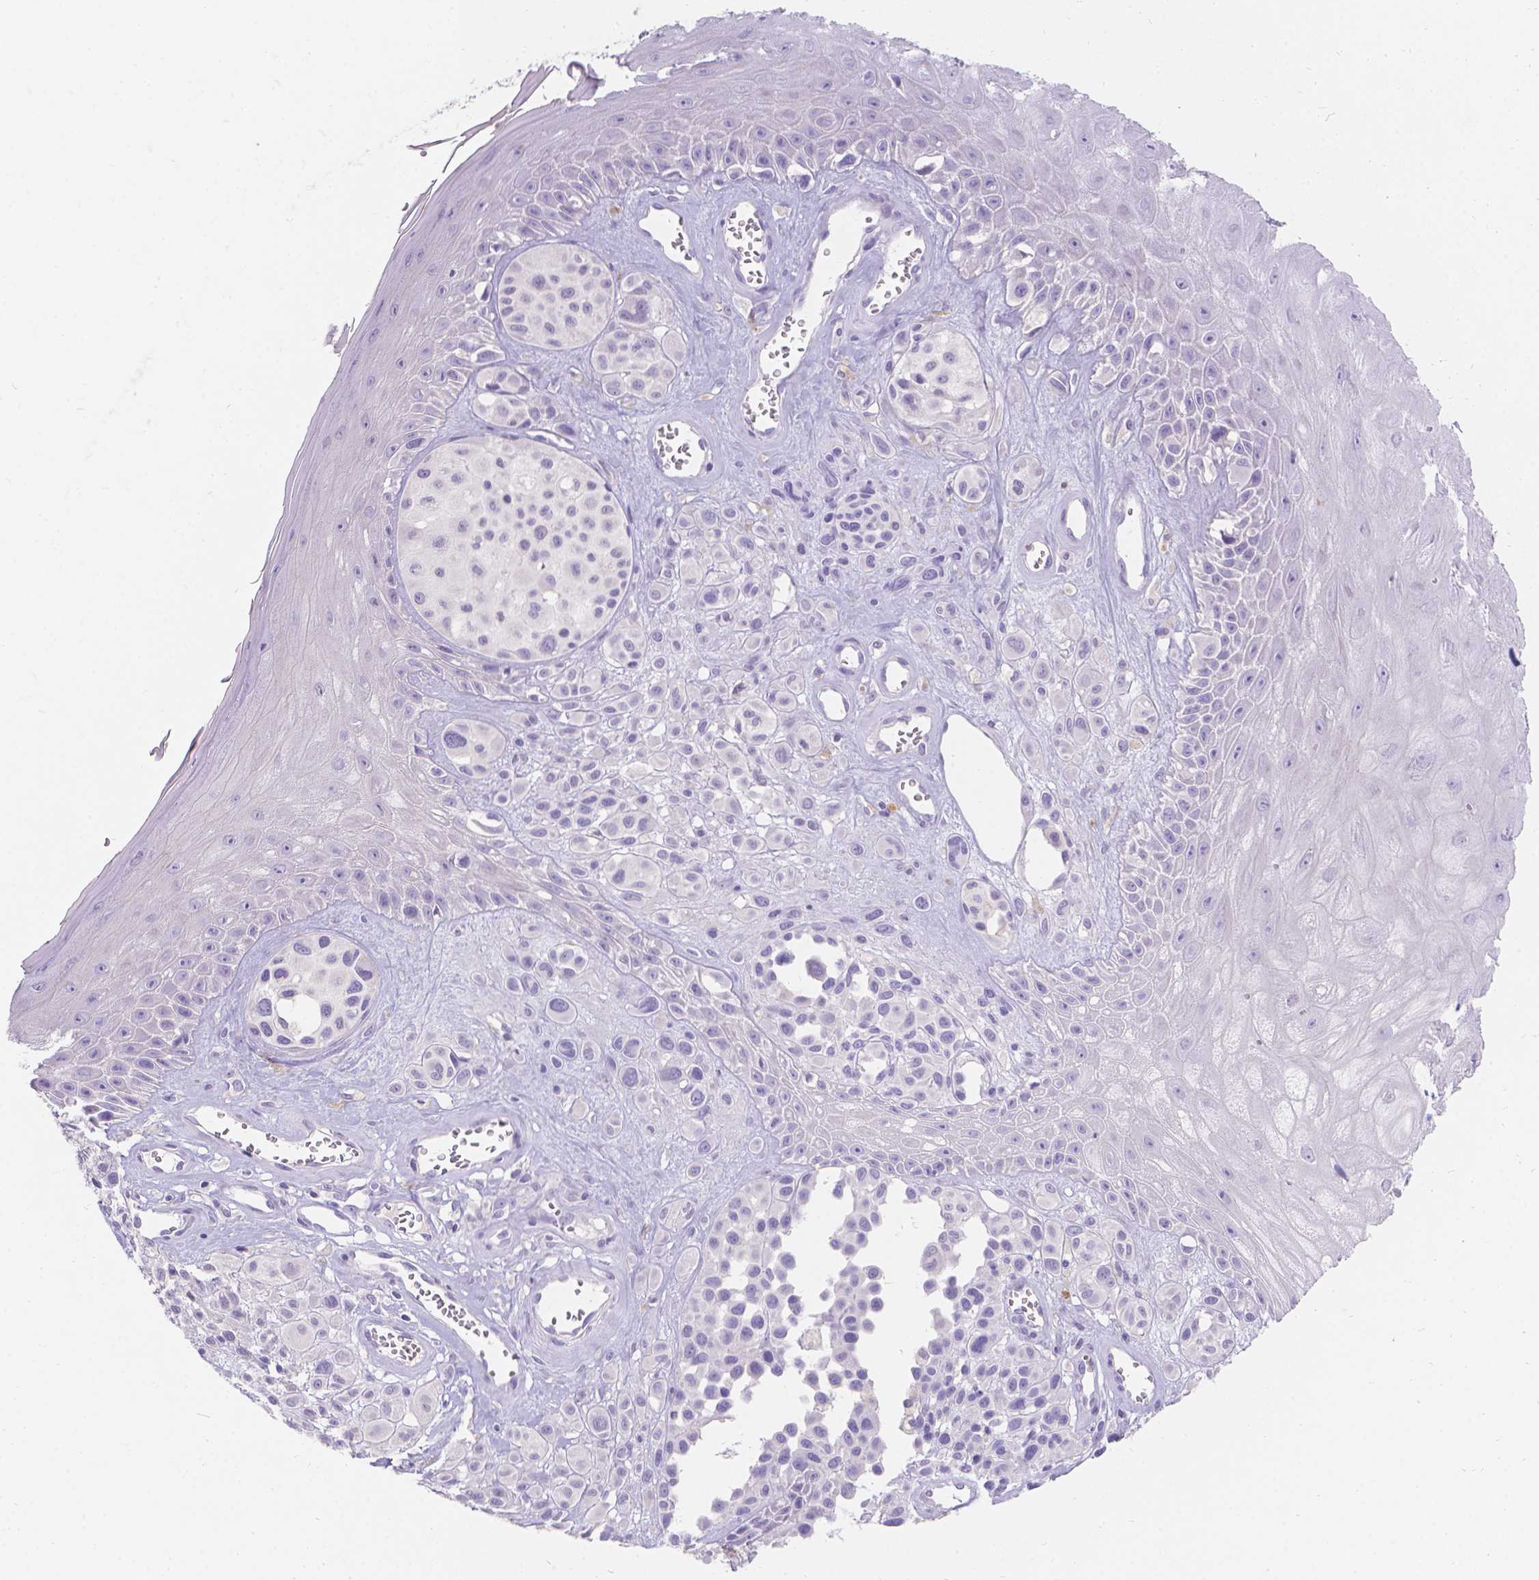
{"staining": {"intensity": "negative", "quantity": "none", "location": "none"}, "tissue": "melanoma", "cell_type": "Tumor cells", "image_type": "cancer", "snomed": [{"axis": "morphology", "description": "Malignant melanoma, NOS"}, {"axis": "topography", "description": "Skin"}], "caption": "Image shows no significant protein expression in tumor cells of malignant melanoma.", "gene": "GNRHR", "patient": {"sex": "male", "age": 77}}